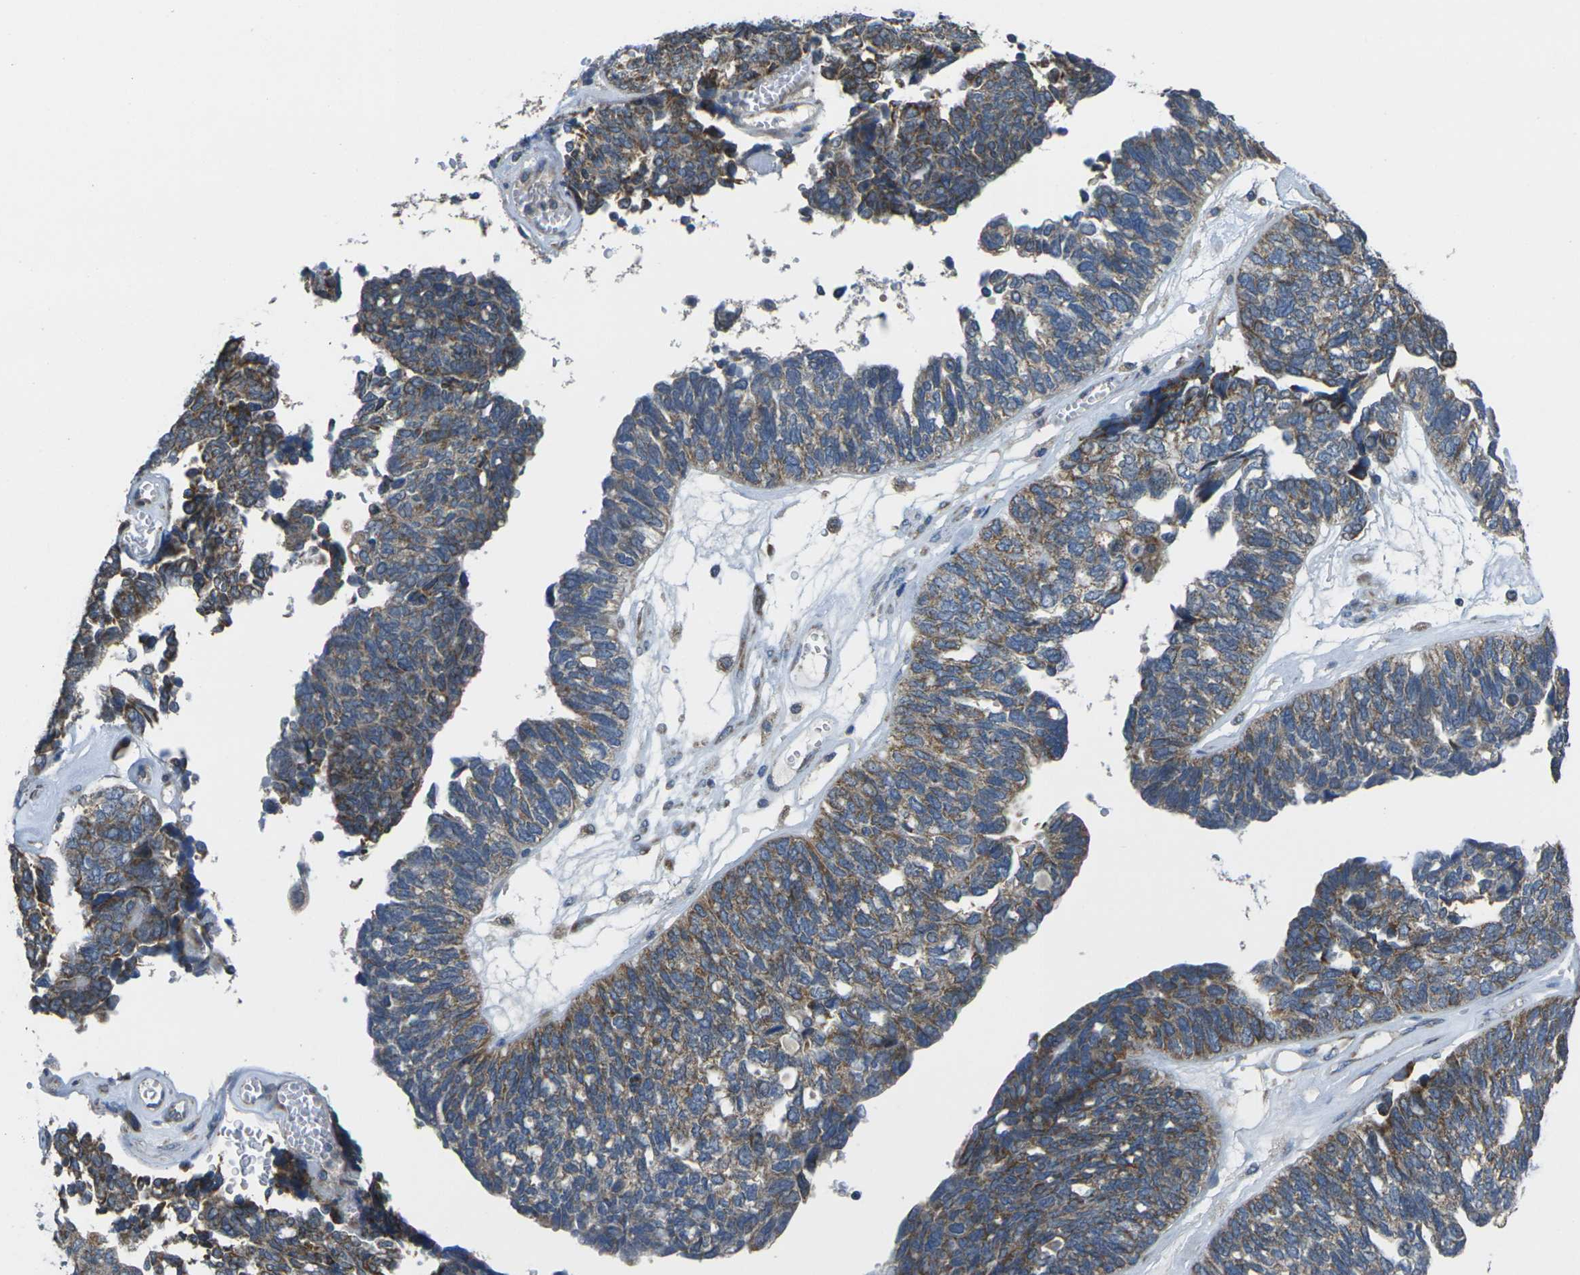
{"staining": {"intensity": "moderate", "quantity": ">75%", "location": "cytoplasmic/membranous"}, "tissue": "ovarian cancer", "cell_type": "Tumor cells", "image_type": "cancer", "snomed": [{"axis": "morphology", "description": "Cystadenocarcinoma, serous, NOS"}, {"axis": "topography", "description": "Ovary"}], "caption": "Serous cystadenocarcinoma (ovarian) tissue shows moderate cytoplasmic/membranous staining in approximately >75% of tumor cells", "gene": "TMEM120B", "patient": {"sex": "female", "age": 79}}